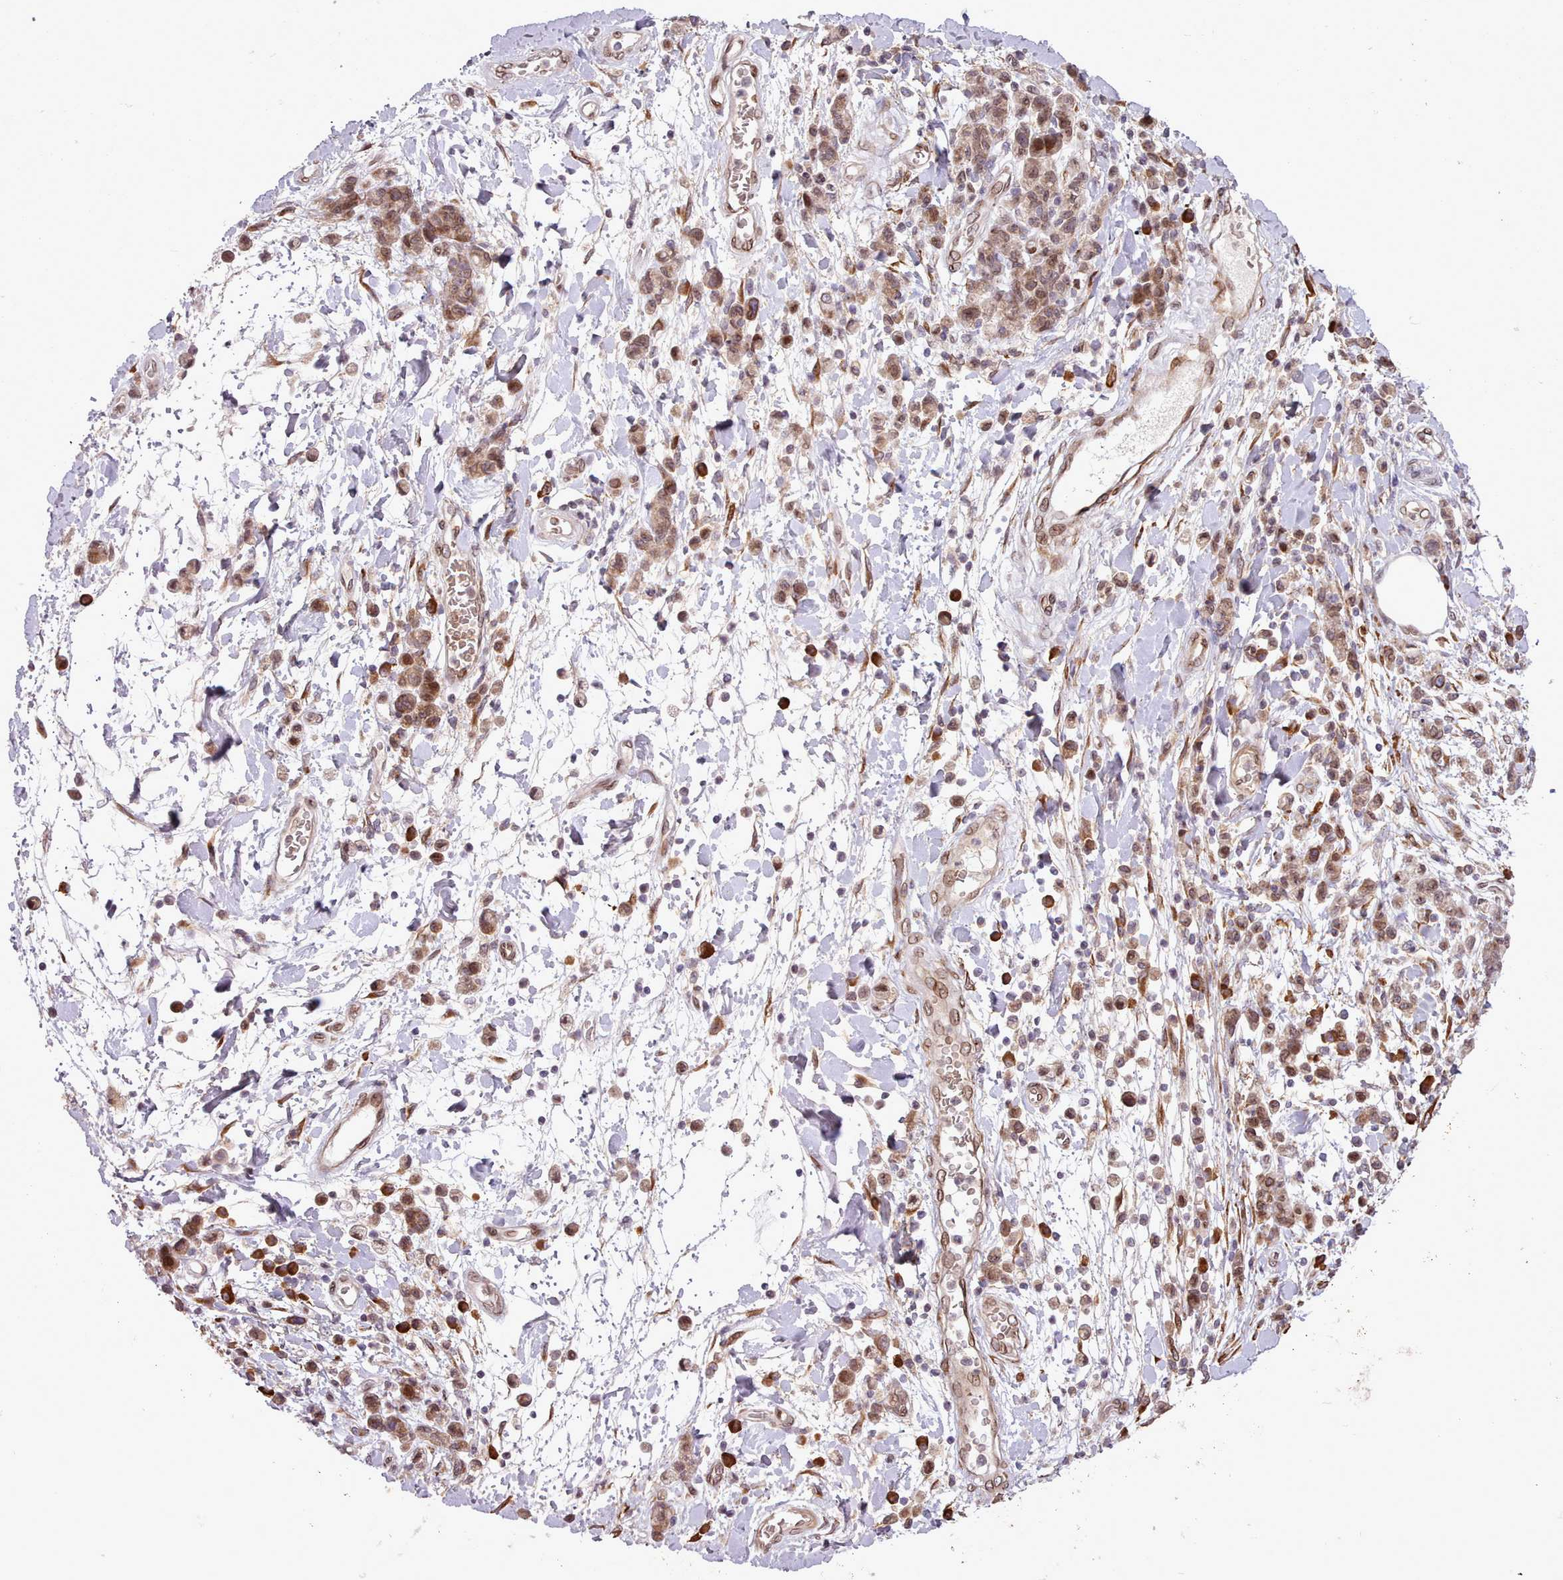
{"staining": {"intensity": "moderate", "quantity": ">75%", "location": "cytoplasmic/membranous,nuclear"}, "tissue": "stomach cancer", "cell_type": "Tumor cells", "image_type": "cancer", "snomed": [{"axis": "morphology", "description": "Adenocarcinoma, NOS"}, {"axis": "topography", "description": "Stomach"}], "caption": "A brown stain highlights moderate cytoplasmic/membranous and nuclear positivity of a protein in stomach cancer (adenocarcinoma) tumor cells. Using DAB (3,3'-diaminobenzidine) (brown) and hematoxylin (blue) stains, captured at high magnification using brightfield microscopy.", "gene": "CABP1", "patient": {"sex": "male", "age": 77}}